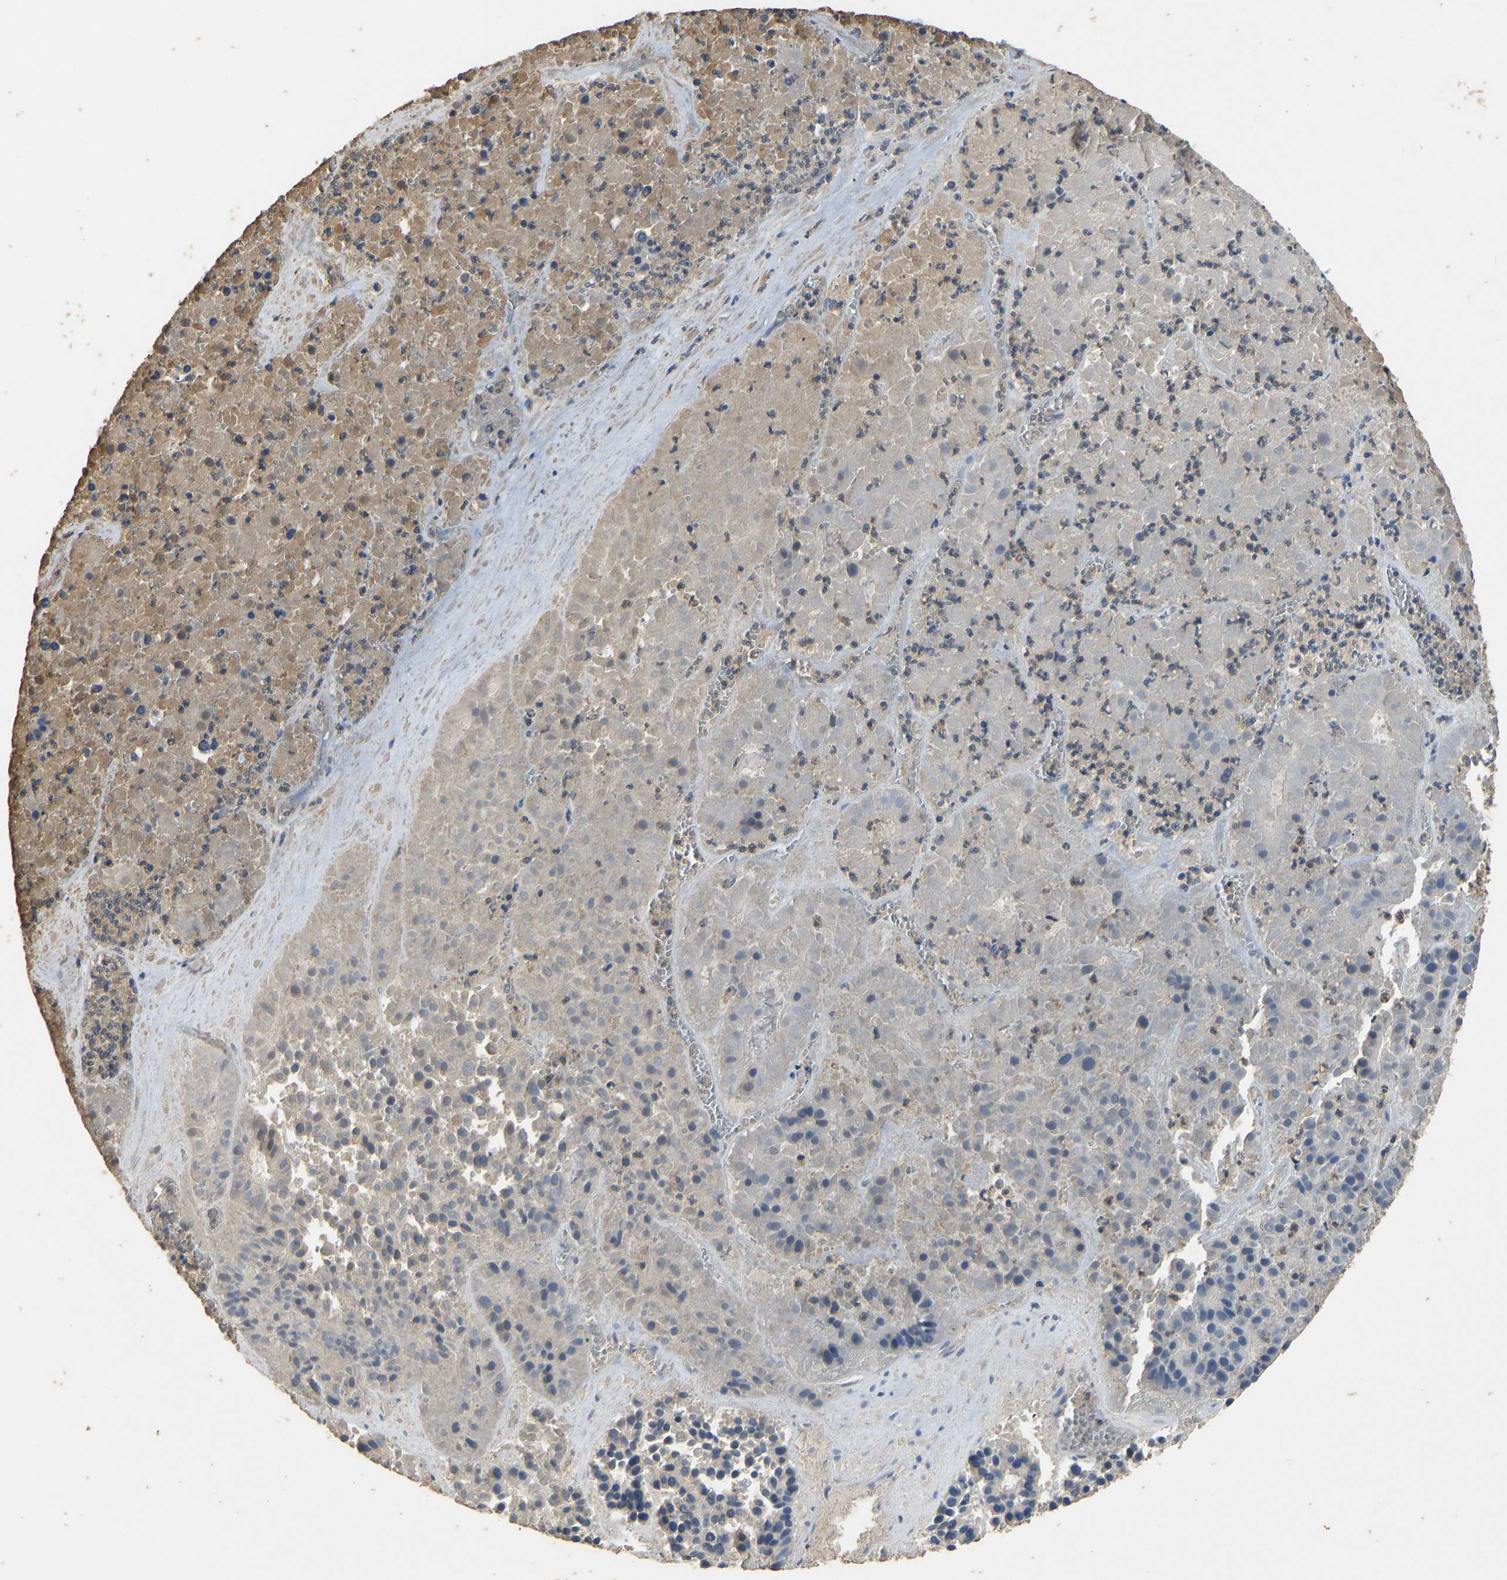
{"staining": {"intensity": "negative", "quantity": "none", "location": "none"}, "tissue": "pancreatic cancer", "cell_type": "Tumor cells", "image_type": "cancer", "snomed": [{"axis": "morphology", "description": "Adenocarcinoma, NOS"}, {"axis": "topography", "description": "Pancreas"}], "caption": "A histopathology image of pancreatic cancer stained for a protein reveals no brown staining in tumor cells.", "gene": "CIDEC", "patient": {"sex": "male", "age": 50}}